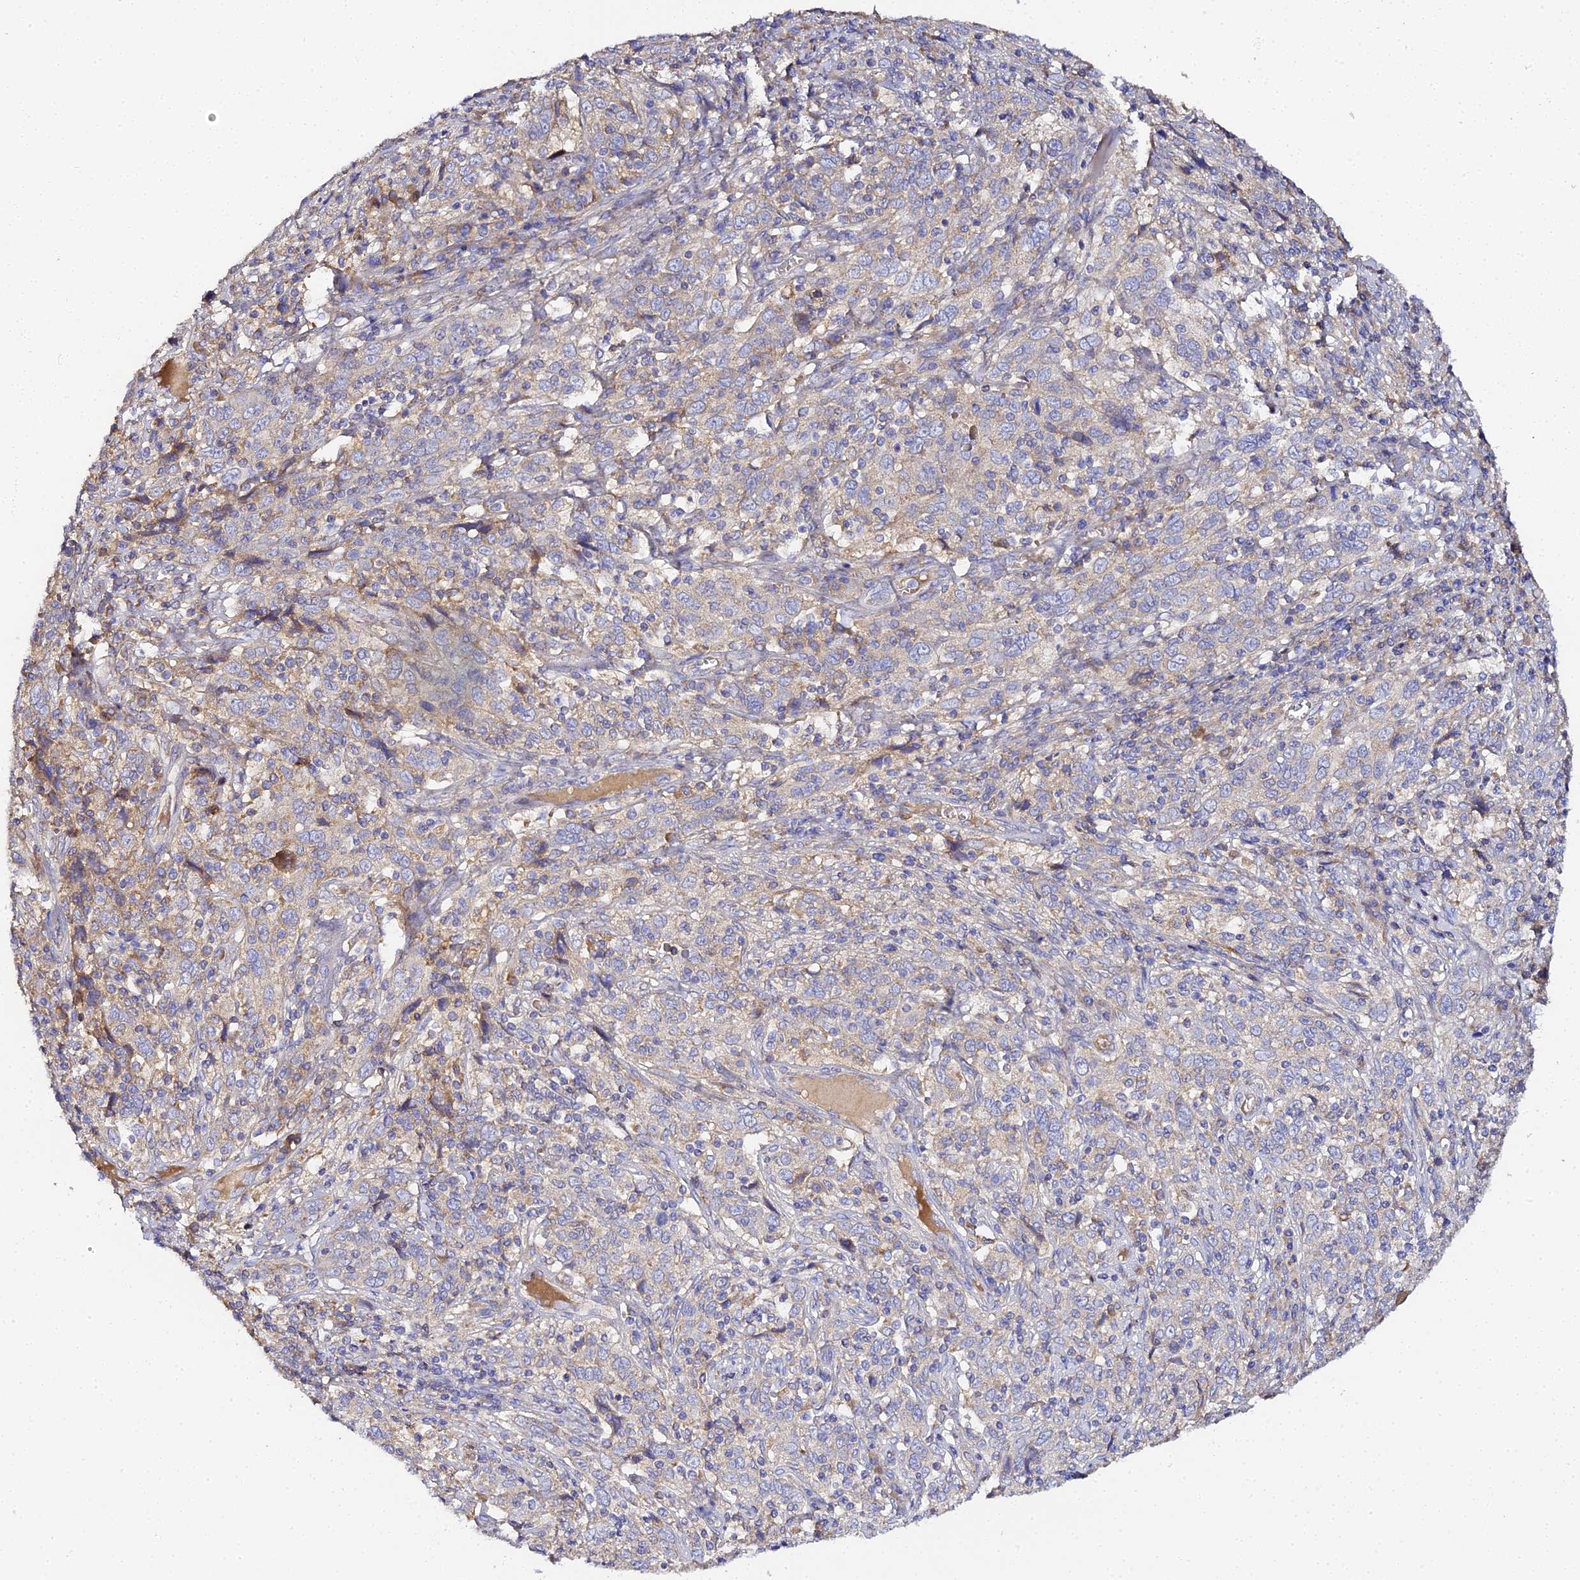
{"staining": {"intensity": "moderate", "quantity": "<25%", "location": "cytoplasmic/membranous"}, "tissue": "cervical cancer", "cell_type": "Tumor cells", "image_type": "cancer", "snomed": [{"axis": "morphology", "description": "Squamous cell carcinoma, NOS"}, {"axis": "topography", "description": "Cervix"}], "caption": "Immunohistochemistry (IHC) image of neoplastic tissue: cervical squamous cell carcinoma stained using immunohistochemistry displays low levels of moderate protein expression localized specifically in the cytoplasmic/membranous of tumor cells, appearing as a cytoplasmic/membranous brown color.", "gene": "SCX", "patient": {"sex": "female", "age": 46}}